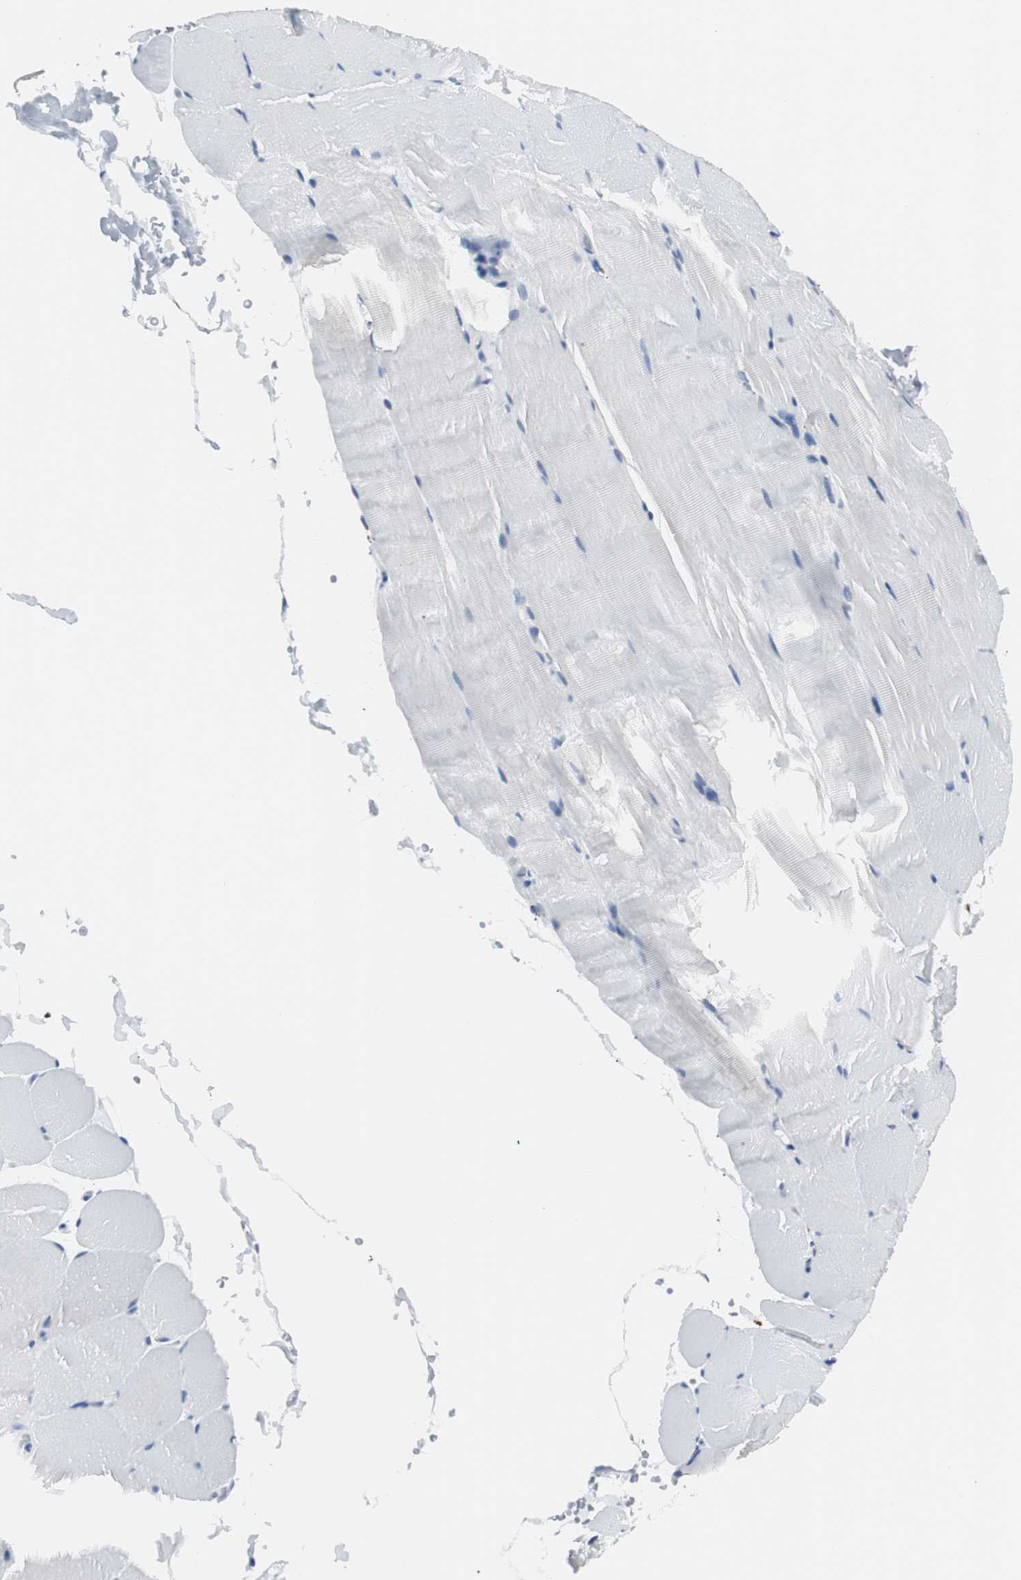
{"staining": {"intensity": "negative", "quantity": "none", "location": "none"}, "tissue": "skeletal muscle", "cell_type": "Myocytes", "image_type": "normal", "snomed": [{"axis": "morphology", "description": "Normal tissue, NOS"}, {"axis": "topography", "description": "Skeletal muscle"}, {"axis": "topography", "description": "Parathyroid gland"}], "caption": "The immunohistochemistry (IHC) histopathology image has no significant staining in myocytes of skeletal muscle.", "gene": "GAP43", "patient": {"sex": "female", "age": 37}}